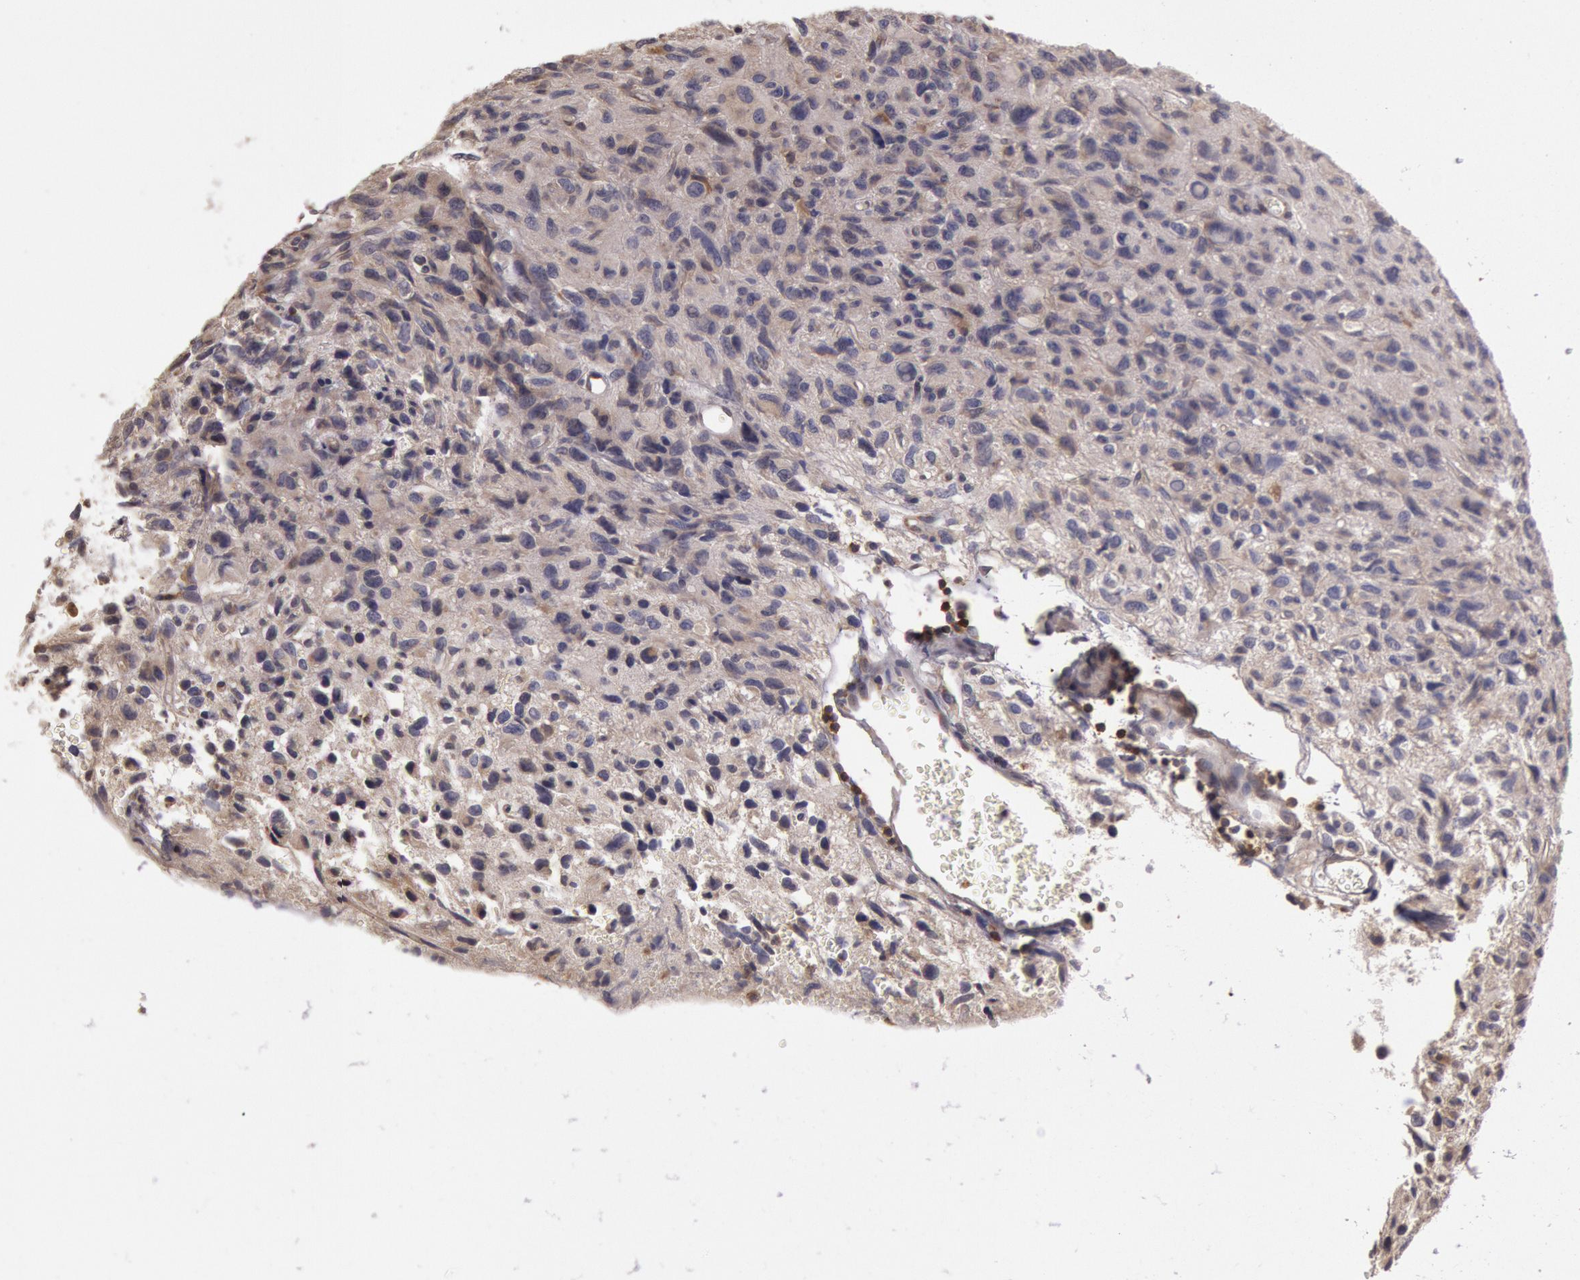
{"staining": {"intensity": "weak", "quantity": "<25%", "location": "cytoplasmic/membranous"}, "tissue": "glioma", "cell_type": "Tumor cells", "image_type": "cancer", "snomed": [{"axis": "morphology", "description": "Glioma, malignant, High grade"}, {"axis": "topography", "description": "Brain"}], "caption": "Tumor cells are negative for brown protein staining in malignant glioma (high-grade). Brightfield microscopy of immunohistochemistry (IHC) stained with DAB (brown) and hematoxylin (blue), captured at high magnification.", "gene": "NMT2", "patient": {"sex": "female", "age": 60}}